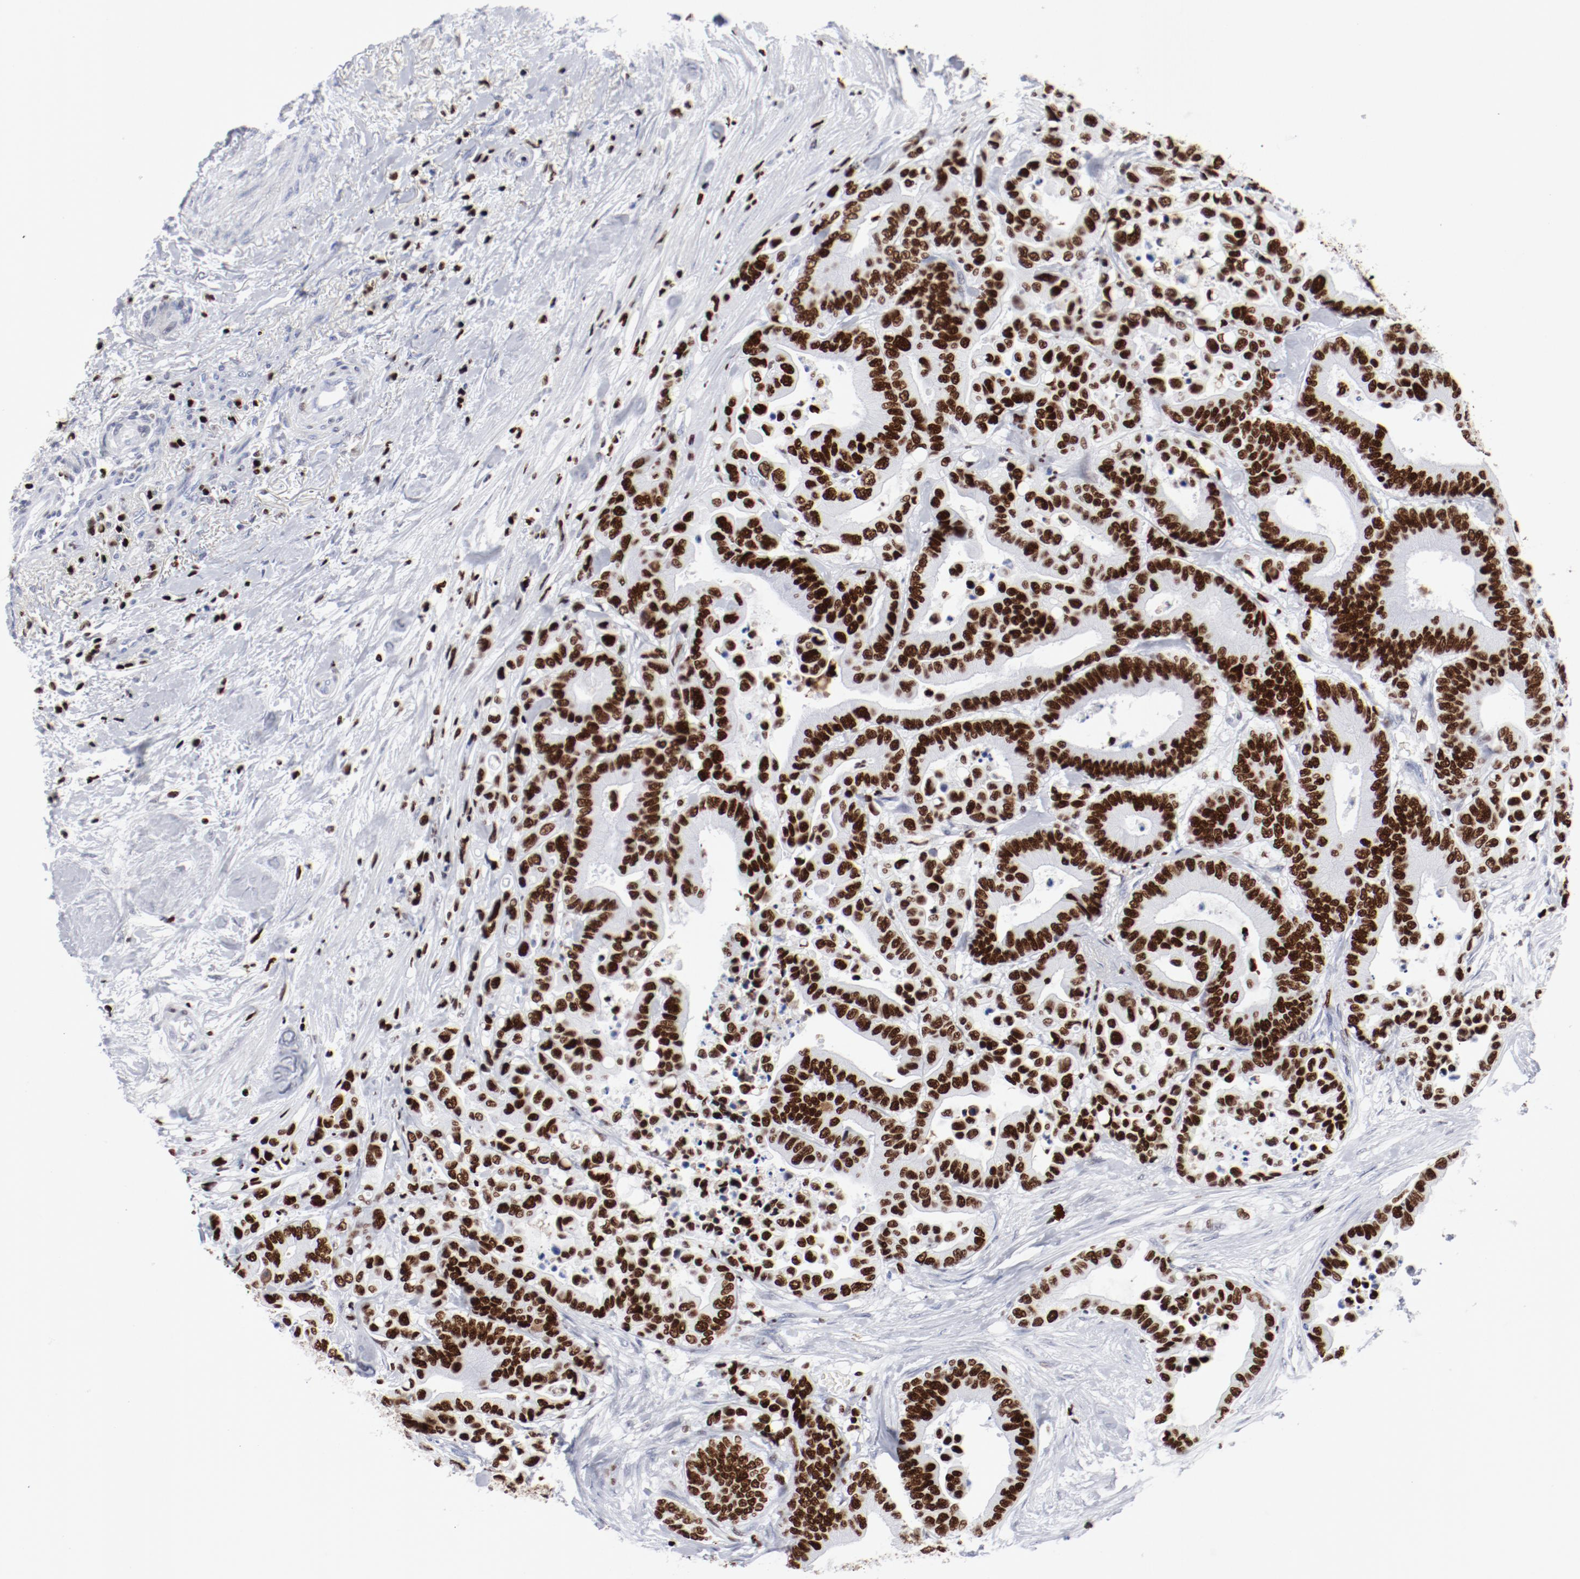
{"staining": {"intensity": "strong", "quantity": ">75%", "location": "nuclear"}, "tissue": "colorectal cancer", "cell_type": "Tumor cells", "image_type": "cancer", "snomed": [{"axis": "morphology", "description": "Adenocarcinoma, NOS"}, {"axis": "topography", "description": "Colon"}], "caption": "IHC of colorectal cancer shows high levels of strong nuclear staining in about >75% of tumor cells.", "gene": "SMARCC2", "patient": {"sex": "male", "age": 82}}